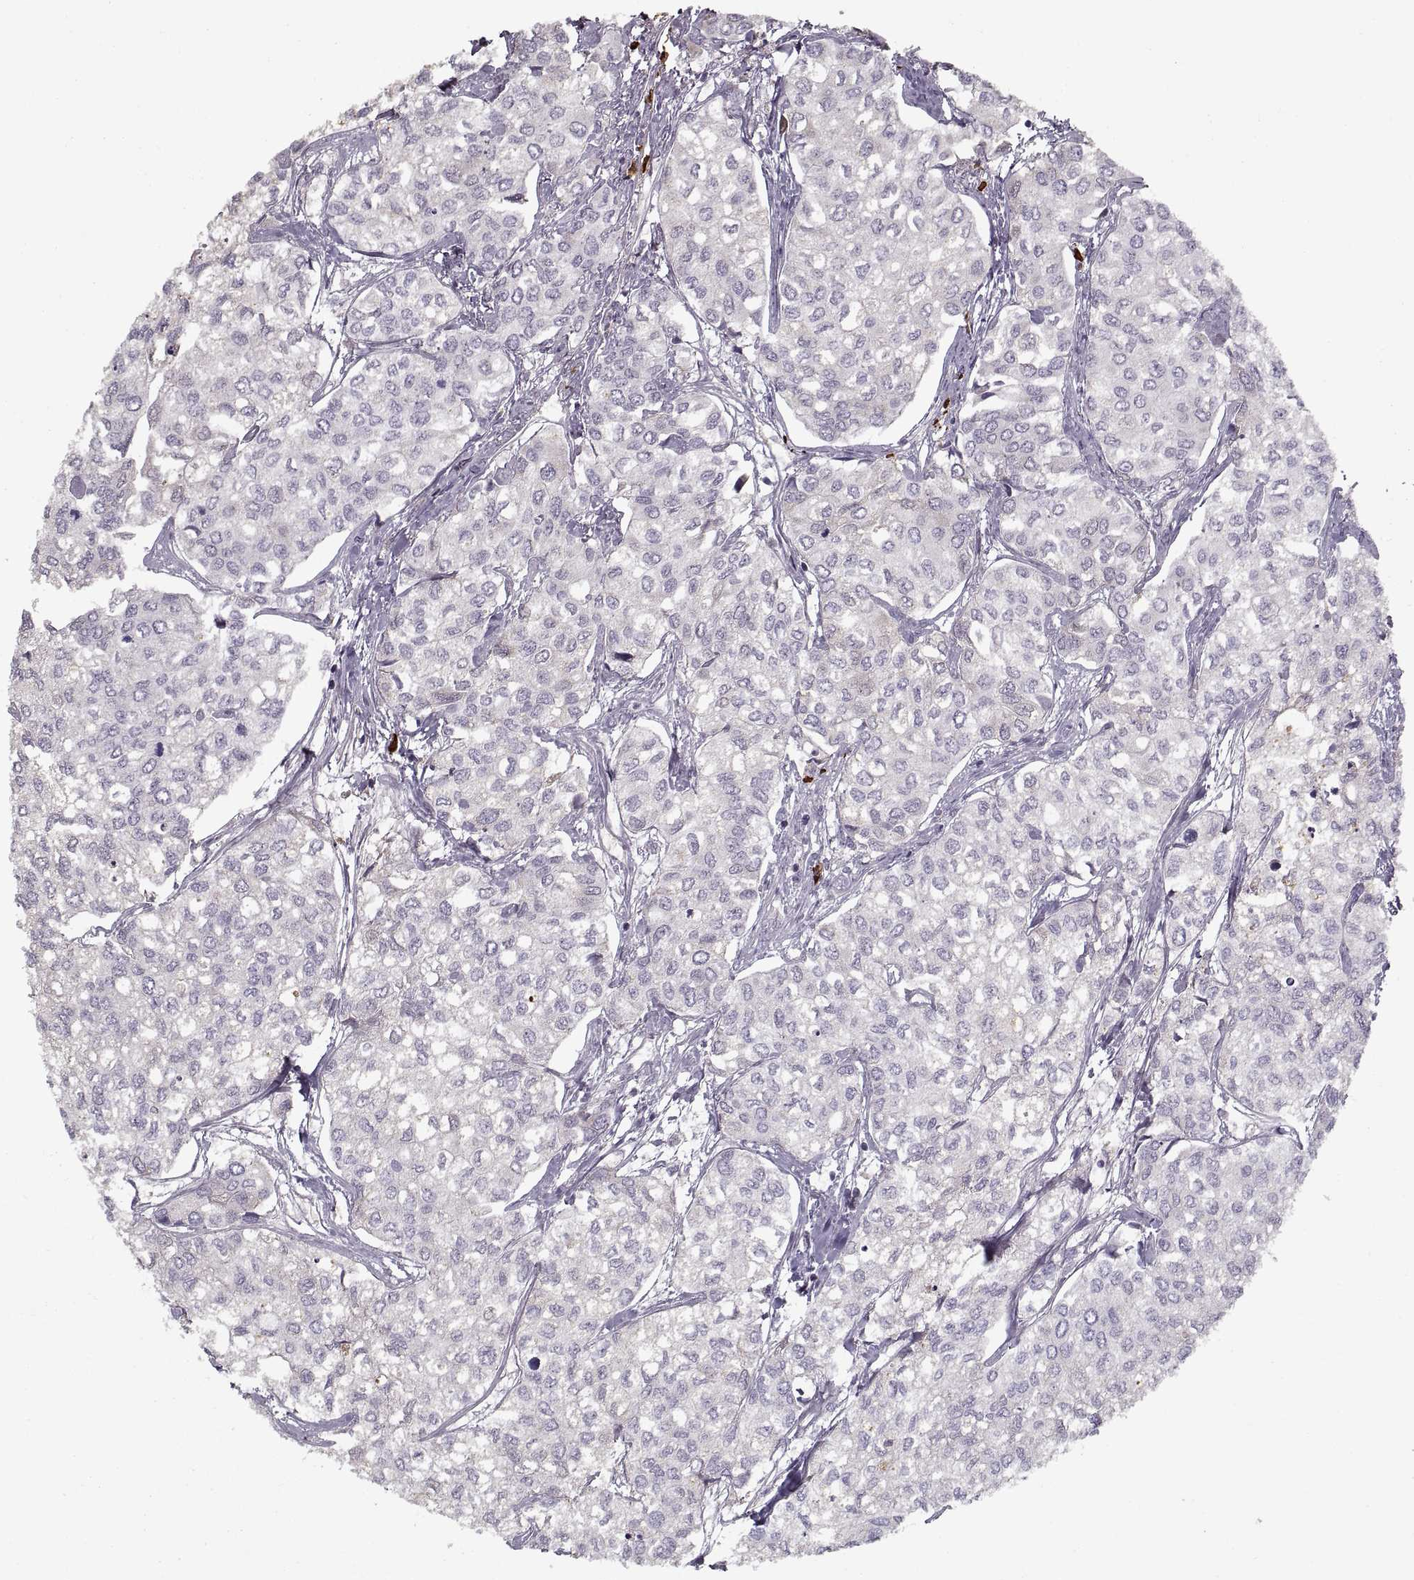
{"staining": {"intensity": "negative", "quantity": "none", "location": "none"}, "tissue": "urothelial cancer", "cell_type": "Tumor cells", "image_type": "cancer", "snomed": [{"axis": "morphology", "description": "Urothelial carcinoma, High grade"}, {"axis": "topography", "description": "Urinary bladder"}], "caption": "IHC micrograph of urothelial cancer stained for a protein (brown), which exhibits no staining in tumor cells.", "gene": "GAD2", "patient": {"sex": "male", "age": 73}}